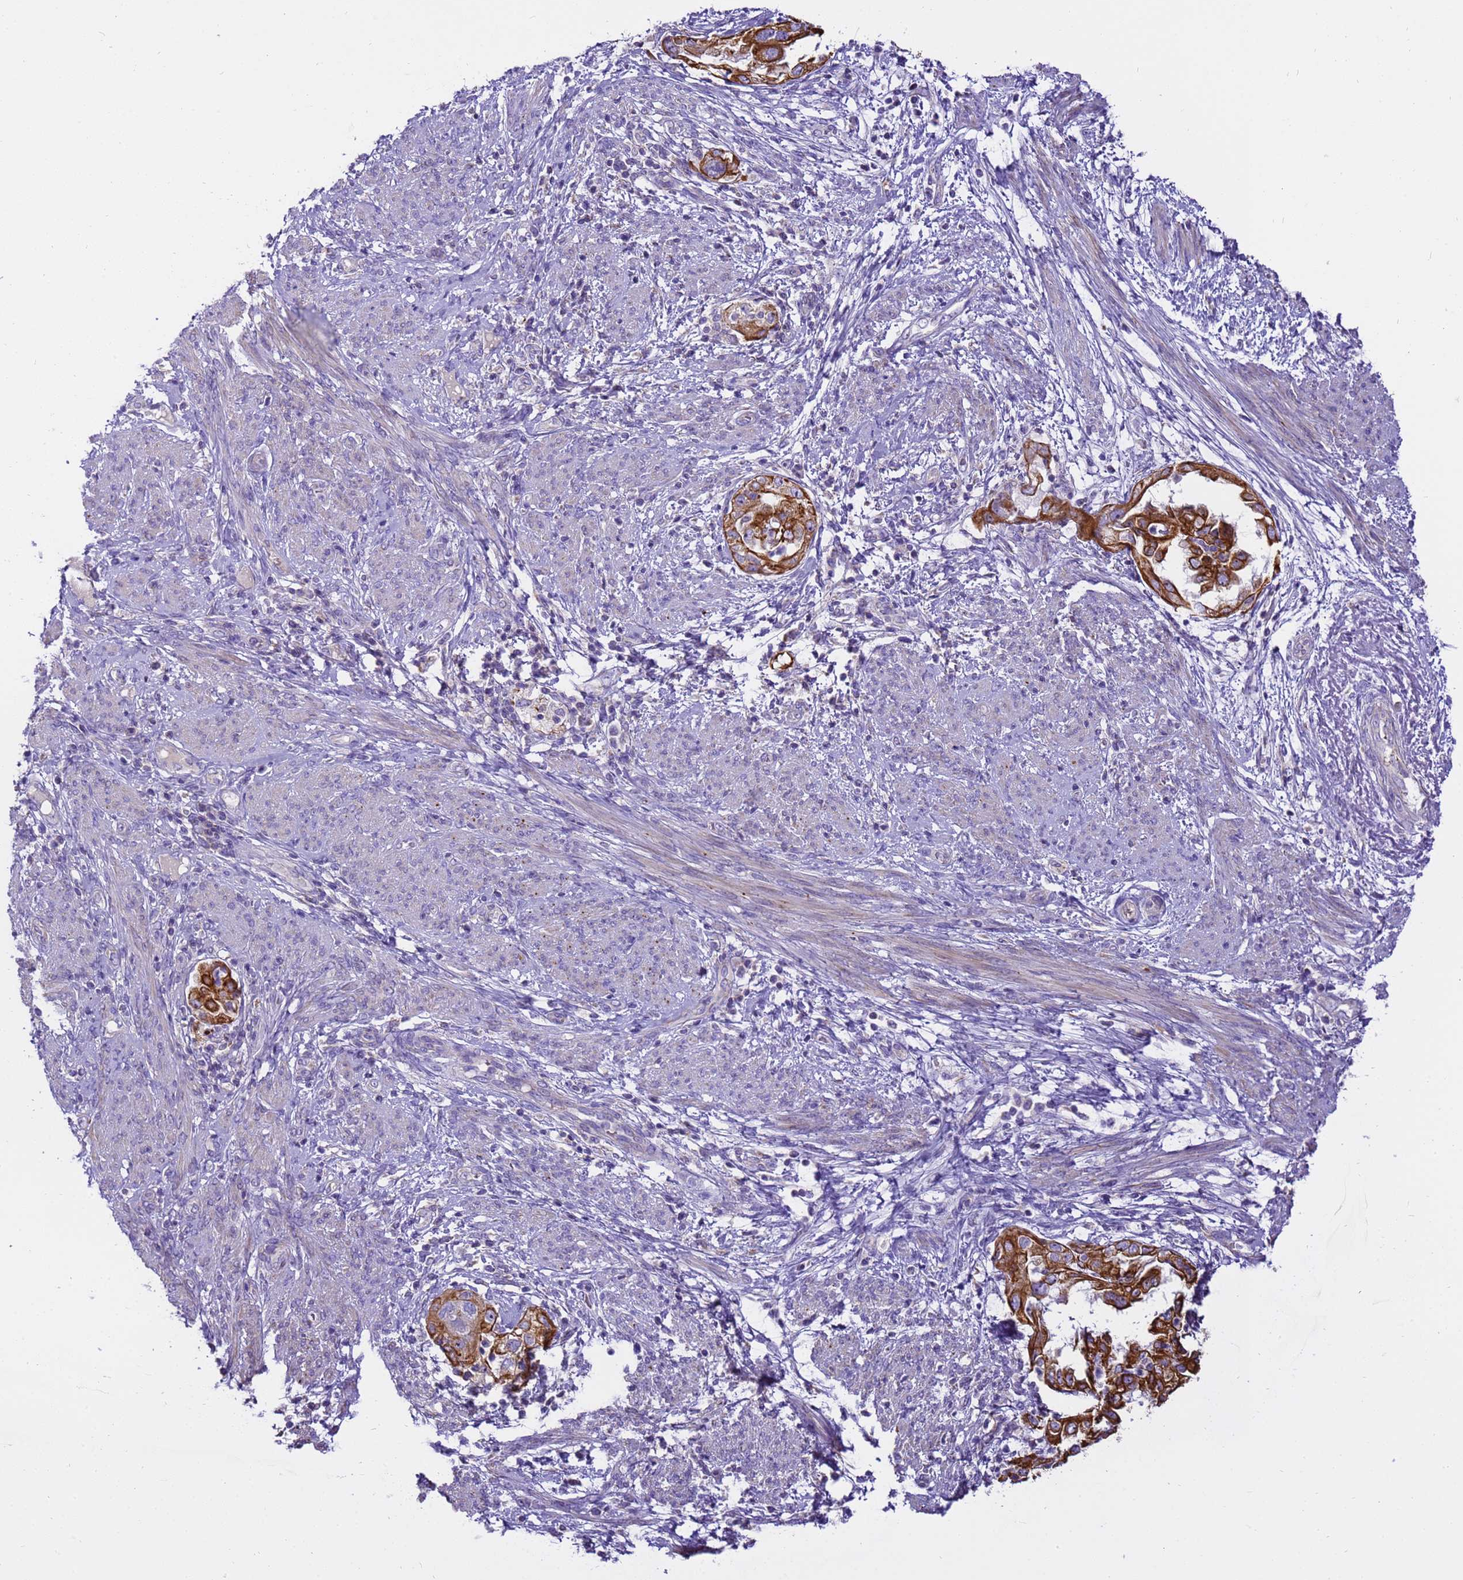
{"staining": {"intensity": "strong", "quantity": ">75%", "location": "cytoplasmic/membranous"}, "tissue": "endometrial cancer", "cell_type": "Tumor cells", "image_type": "cancer", "snomed": [{"axis": "morphology", "description": "Adenocarcinoma, NOS"}, {"axis": "topography", "description": "Endometrium"}], "caption": "Endometrial cancer stained with IHC shows strong cytoplasmic/membranous expression in about >75% of tumor cells.", "gene": "PIEZO2", "patient": {"sex": "female", "age": 85}}